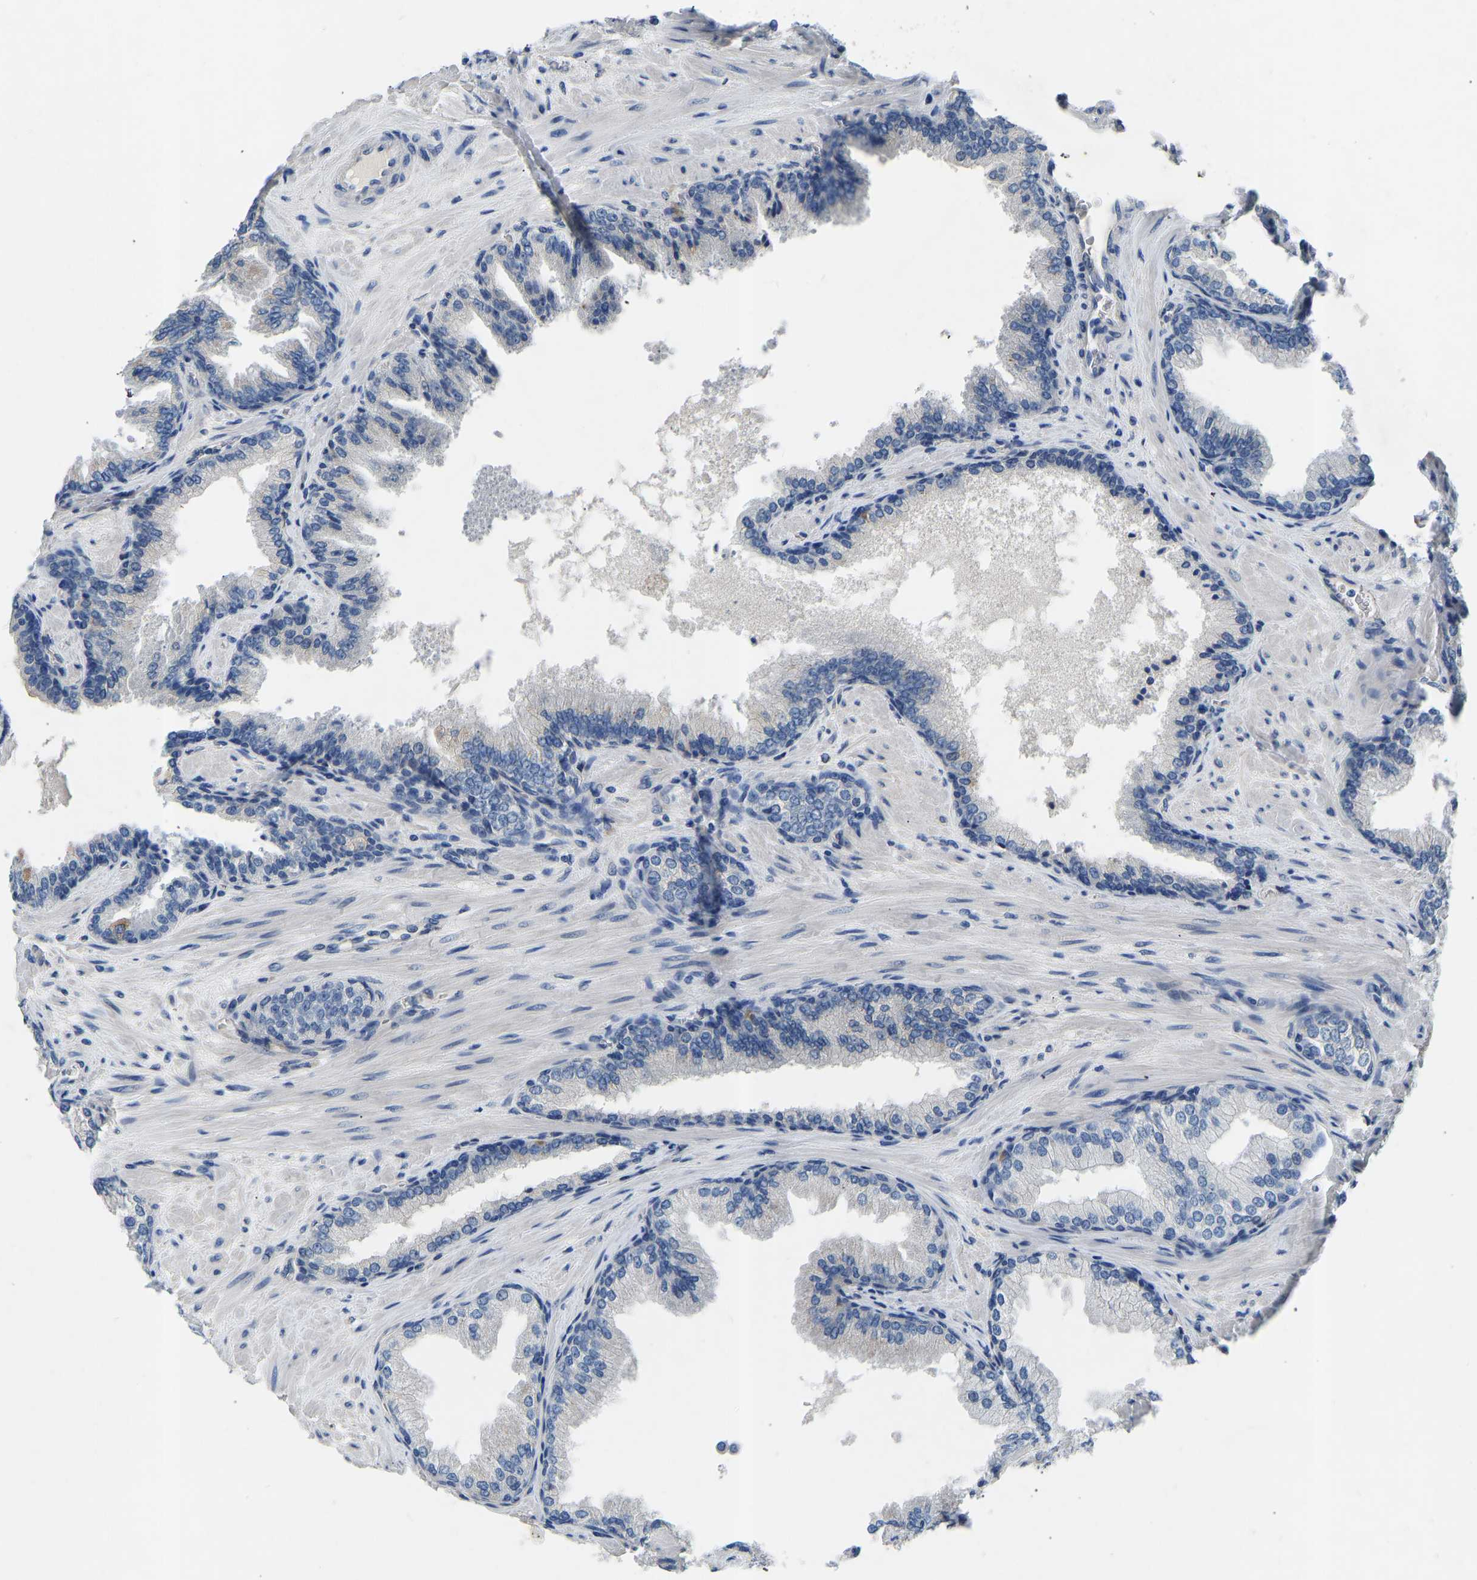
{"staining": {"intensity": "negative", "quantity": "none", "location": "none"}, "tissue": "prostate cancer", "cell_type": "Tumor cells", "image_type": "cancer", "snomed": [{"axis": "morphology", "description": "Adenocarcinoma, High grade"}, {"axis": "topography", "description": "Prostate"}], "caption": "Immunohistochemistry (IHC) histopathology image of adenocarcinoma (high-grade) (prostate) stained for a protein (brown), which reveals no positivity in tumor cells. (DAB IHC visualized using brightfield microscopy, high magnification).", "gene": "RBP1", "patient": {"sex": "male", "age": 71}}